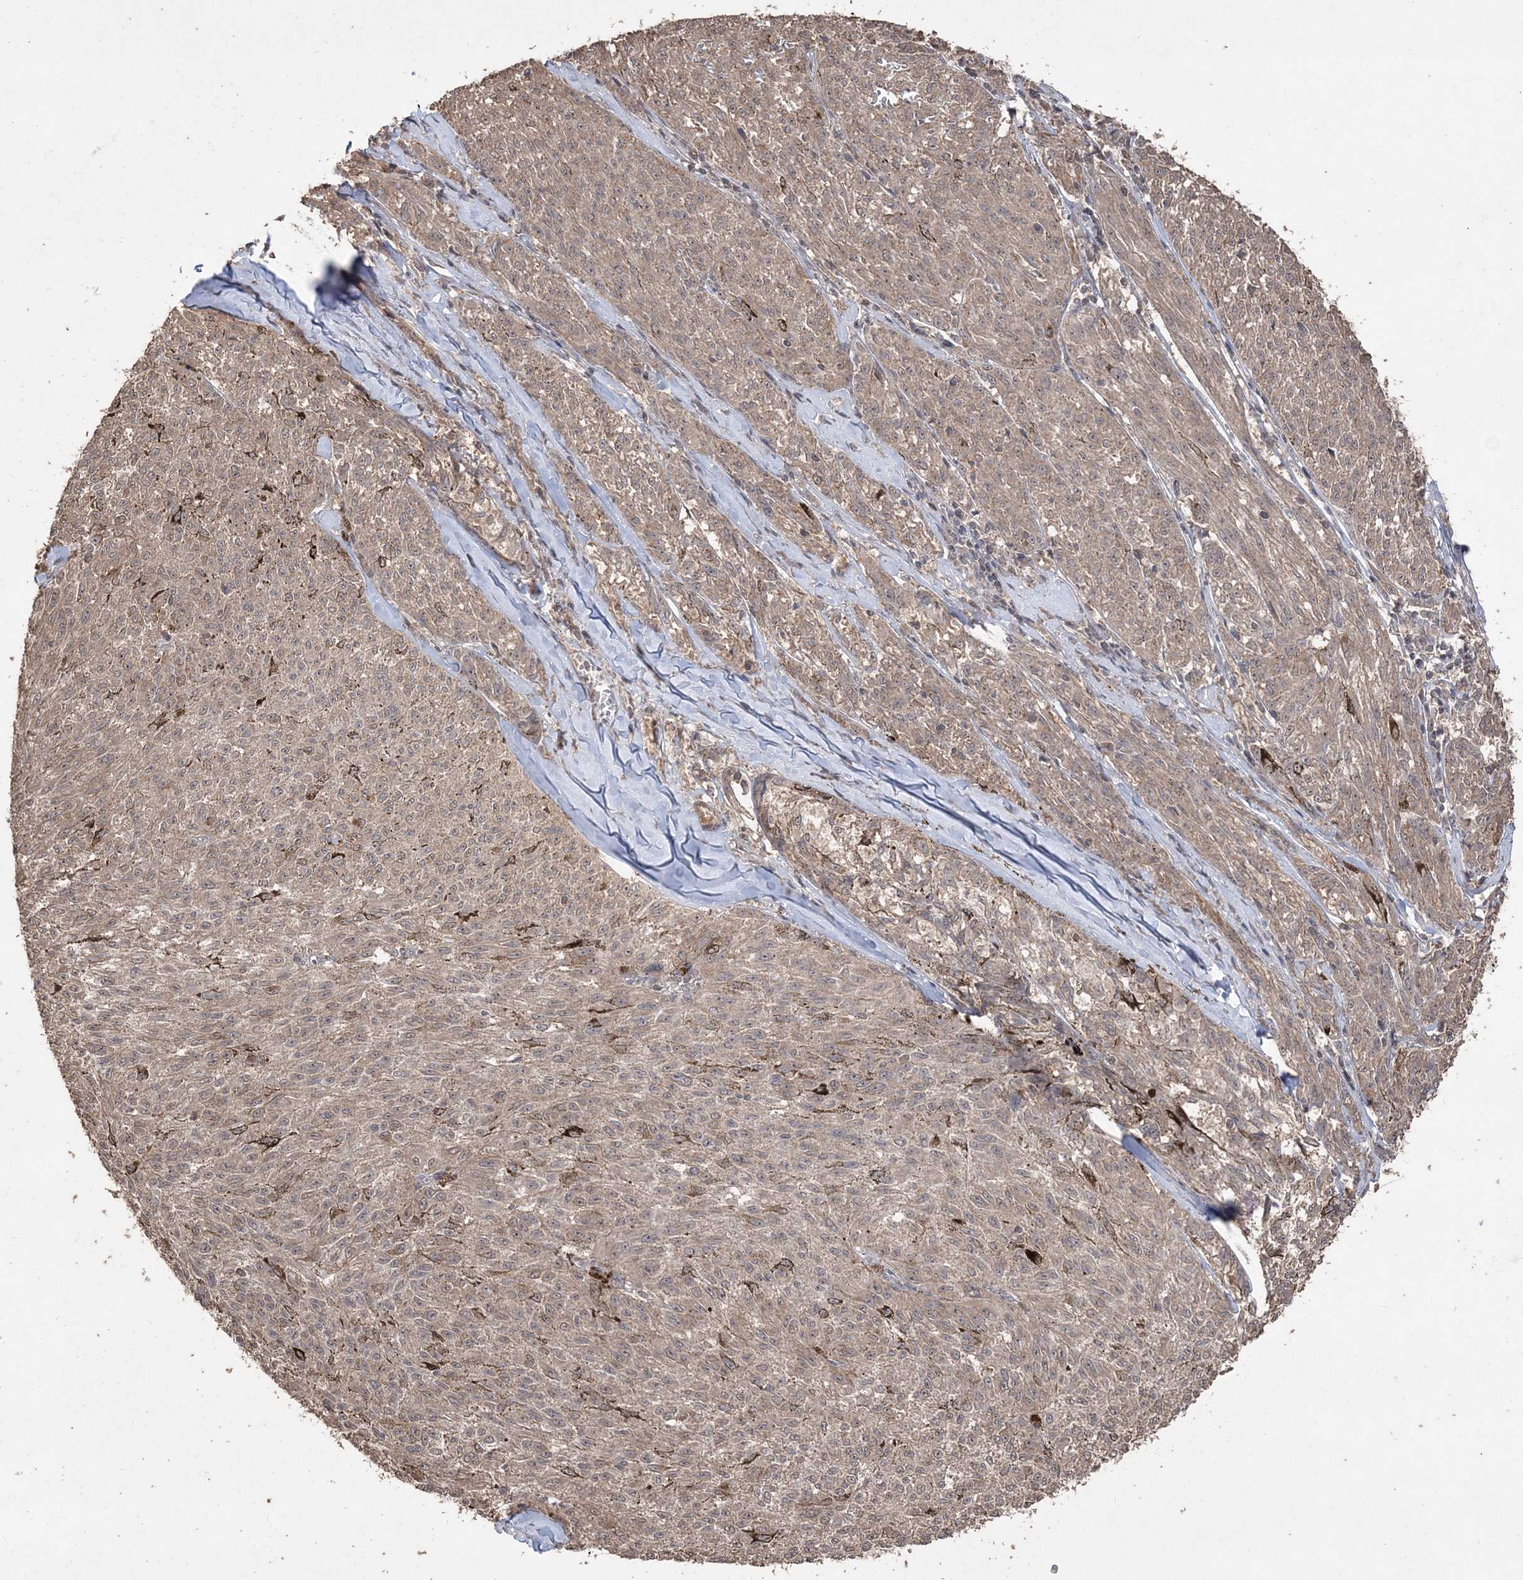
{"staining": {"intensity": "weak", "quantity": "25%-75%", "location": "cytoplasmic/membranous"}, "tissue": "melanoma", "cell_type": "Tumor cells", "image_type": "cancer", "snomed": [{"axis": "morphology", "description": "Malignant melanoma, NOS"}, {"axis": "topography", "description": "Skin"}], "caption": "Immunohistochemistry (IHC) staining of melanoma, which exhibits low levels of weak cytoplasmic/membranous positivity in about 25%-75% of tumor cells indicating weak cytoplasmic/membranous protein staining. The staining was performed using DAB (brown) for protein detection and nuclei were counterstained in hematoxylin (blue).", "gene": "EHHADH", "patient": {"sex": "female", "age": 72}}